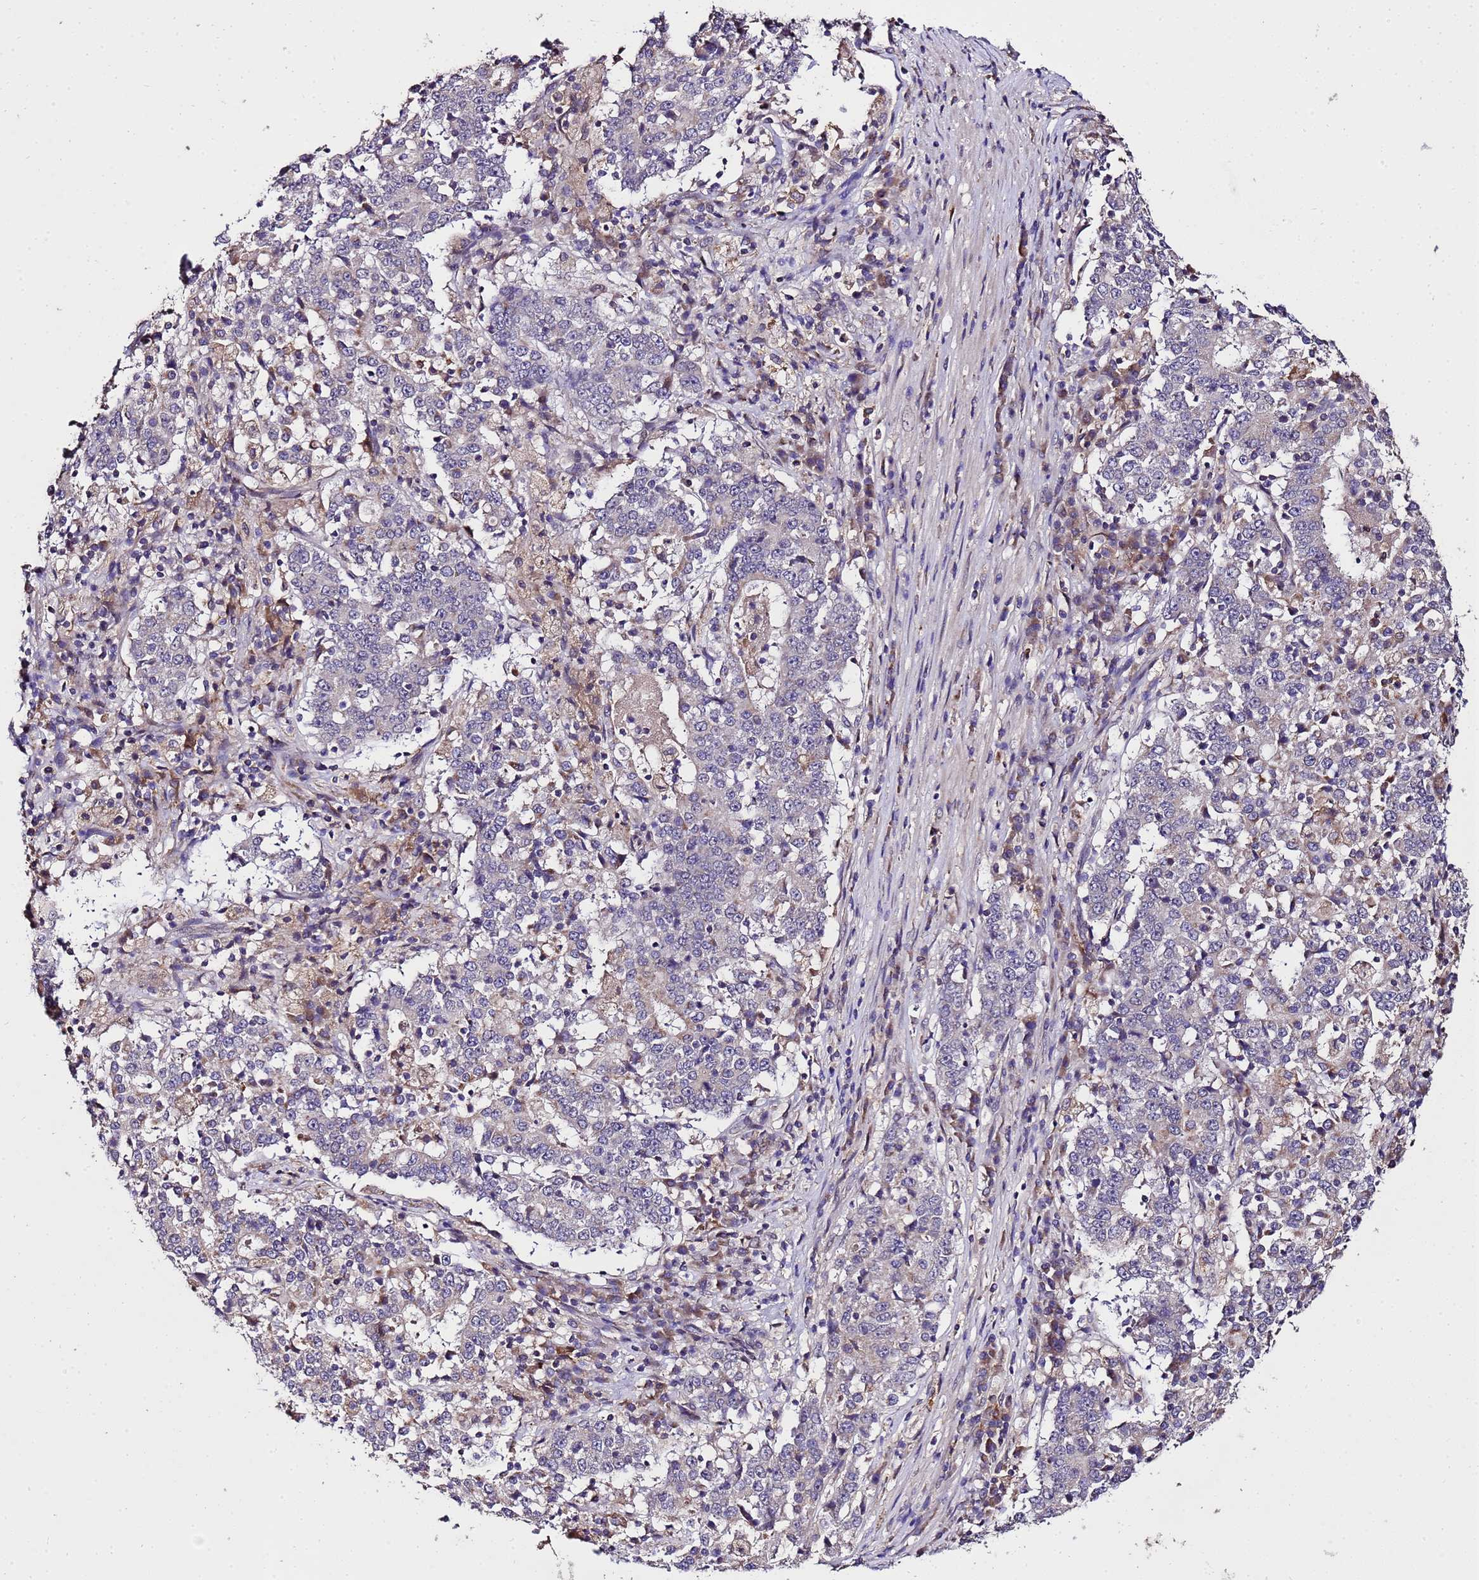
{"staining": {"intensity": "negative", "quantity": "none", "location": "none"}, "tissue": "stomach cancer", "cell_type": "Tumor cells", "image_type": "cancer", "snomed": [{"axis": "morphology", "description": "Adenocarcinoma, NOS"}, {"axis": "topography", "description": "Stomach"}], "caption": "Immunohistochemistry of stomach cancer (adenocarcinoma) exhibits no expression in tumor cells.", "gene": "ZNF329", "patient": {"sex": "male", "age": 59}}